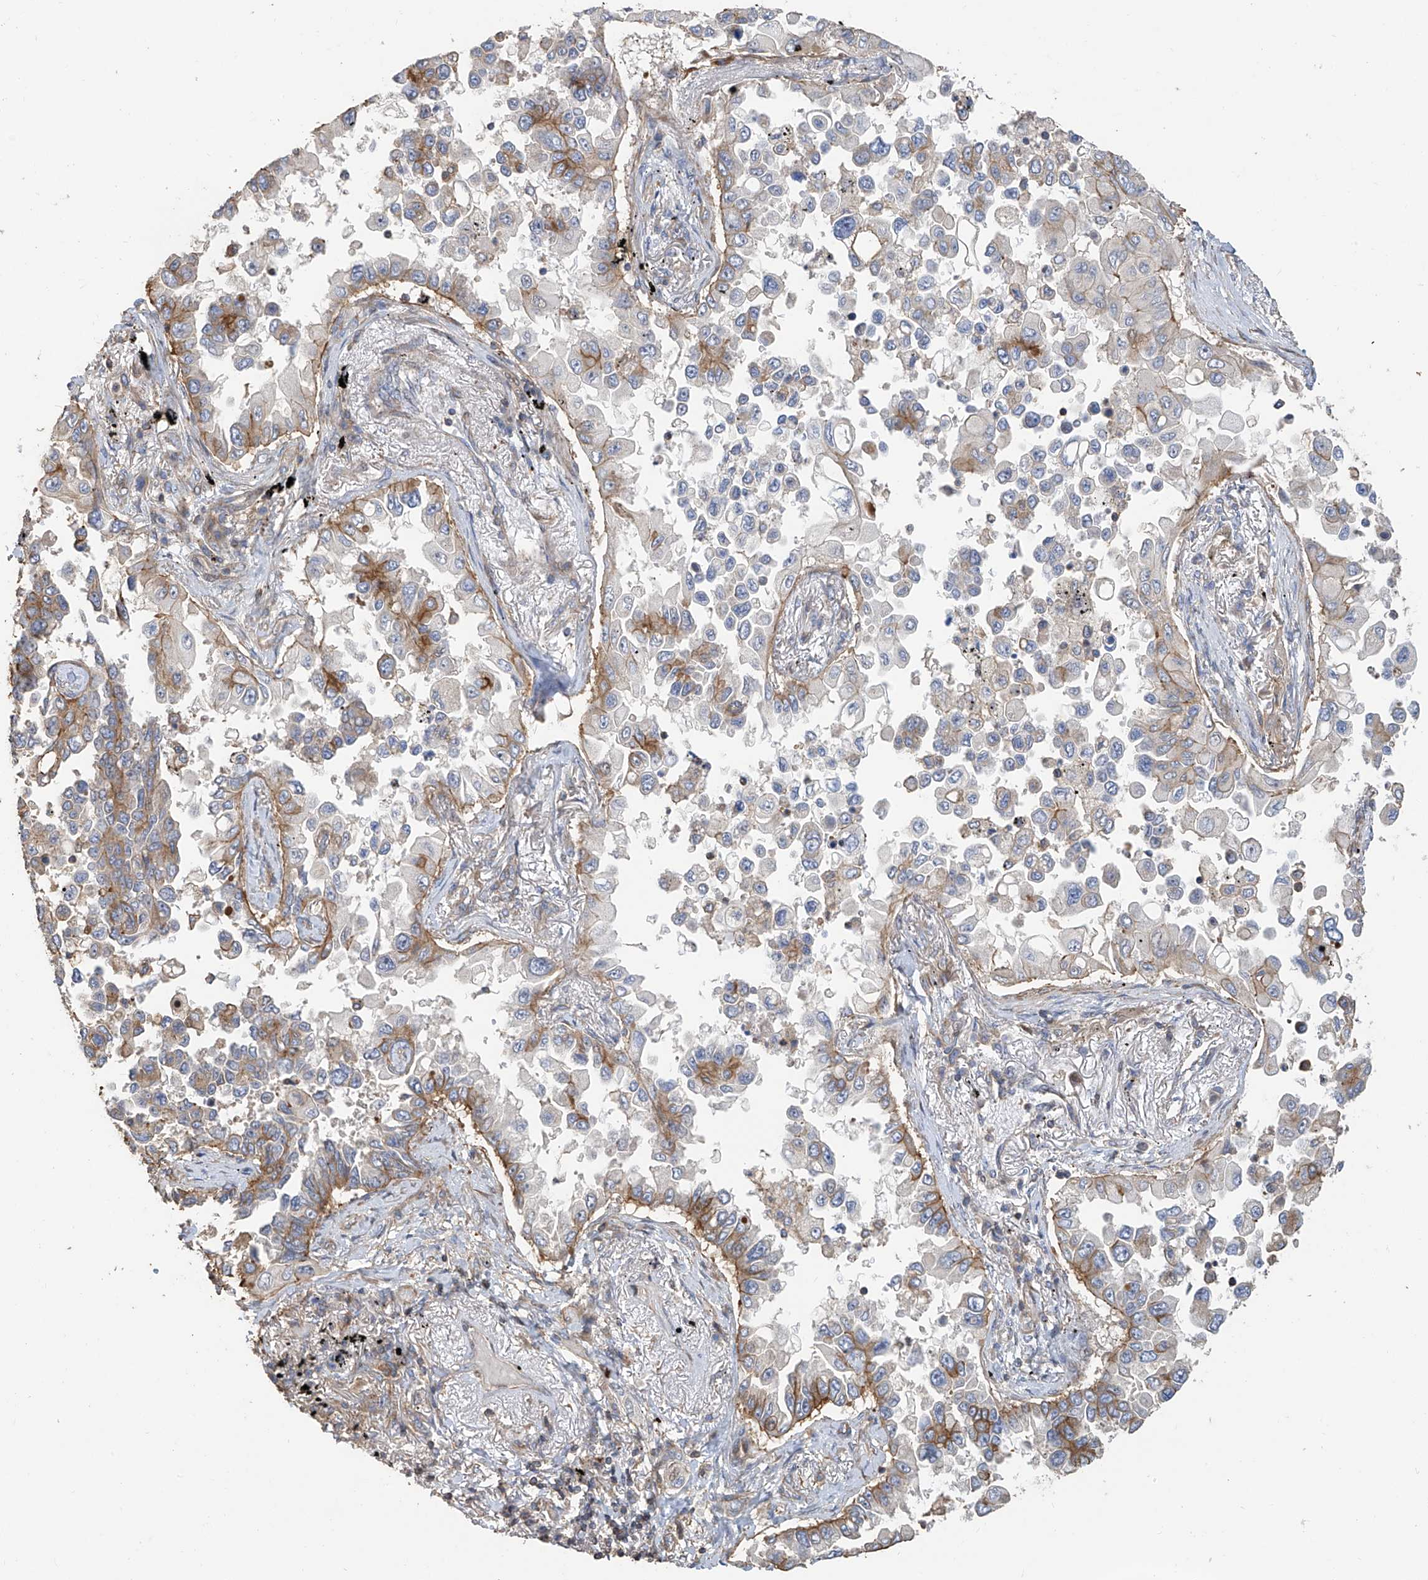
{"staining": {"intensity": "moderate", "quantity": "<25%", "location": "cytoplasmic/membranous"}, "tissue": "lung cancer", "cell_type": "Tumor cells", "image_type": "cancer", "snomed": [{"axis": "morphology", "description": "Adenocarcinoma, NOS"}, {"axis": "topography", "description": "Lung"}], "caption": "Approximately <25% of tumor cells in human lung adenocarcinoma display moderate cytoplasmic/membranous protein expression as visualized by brown immunohistochemical staining.", "gene": "SLC43A3", "patient": {"sex": "female", "age": 67}}